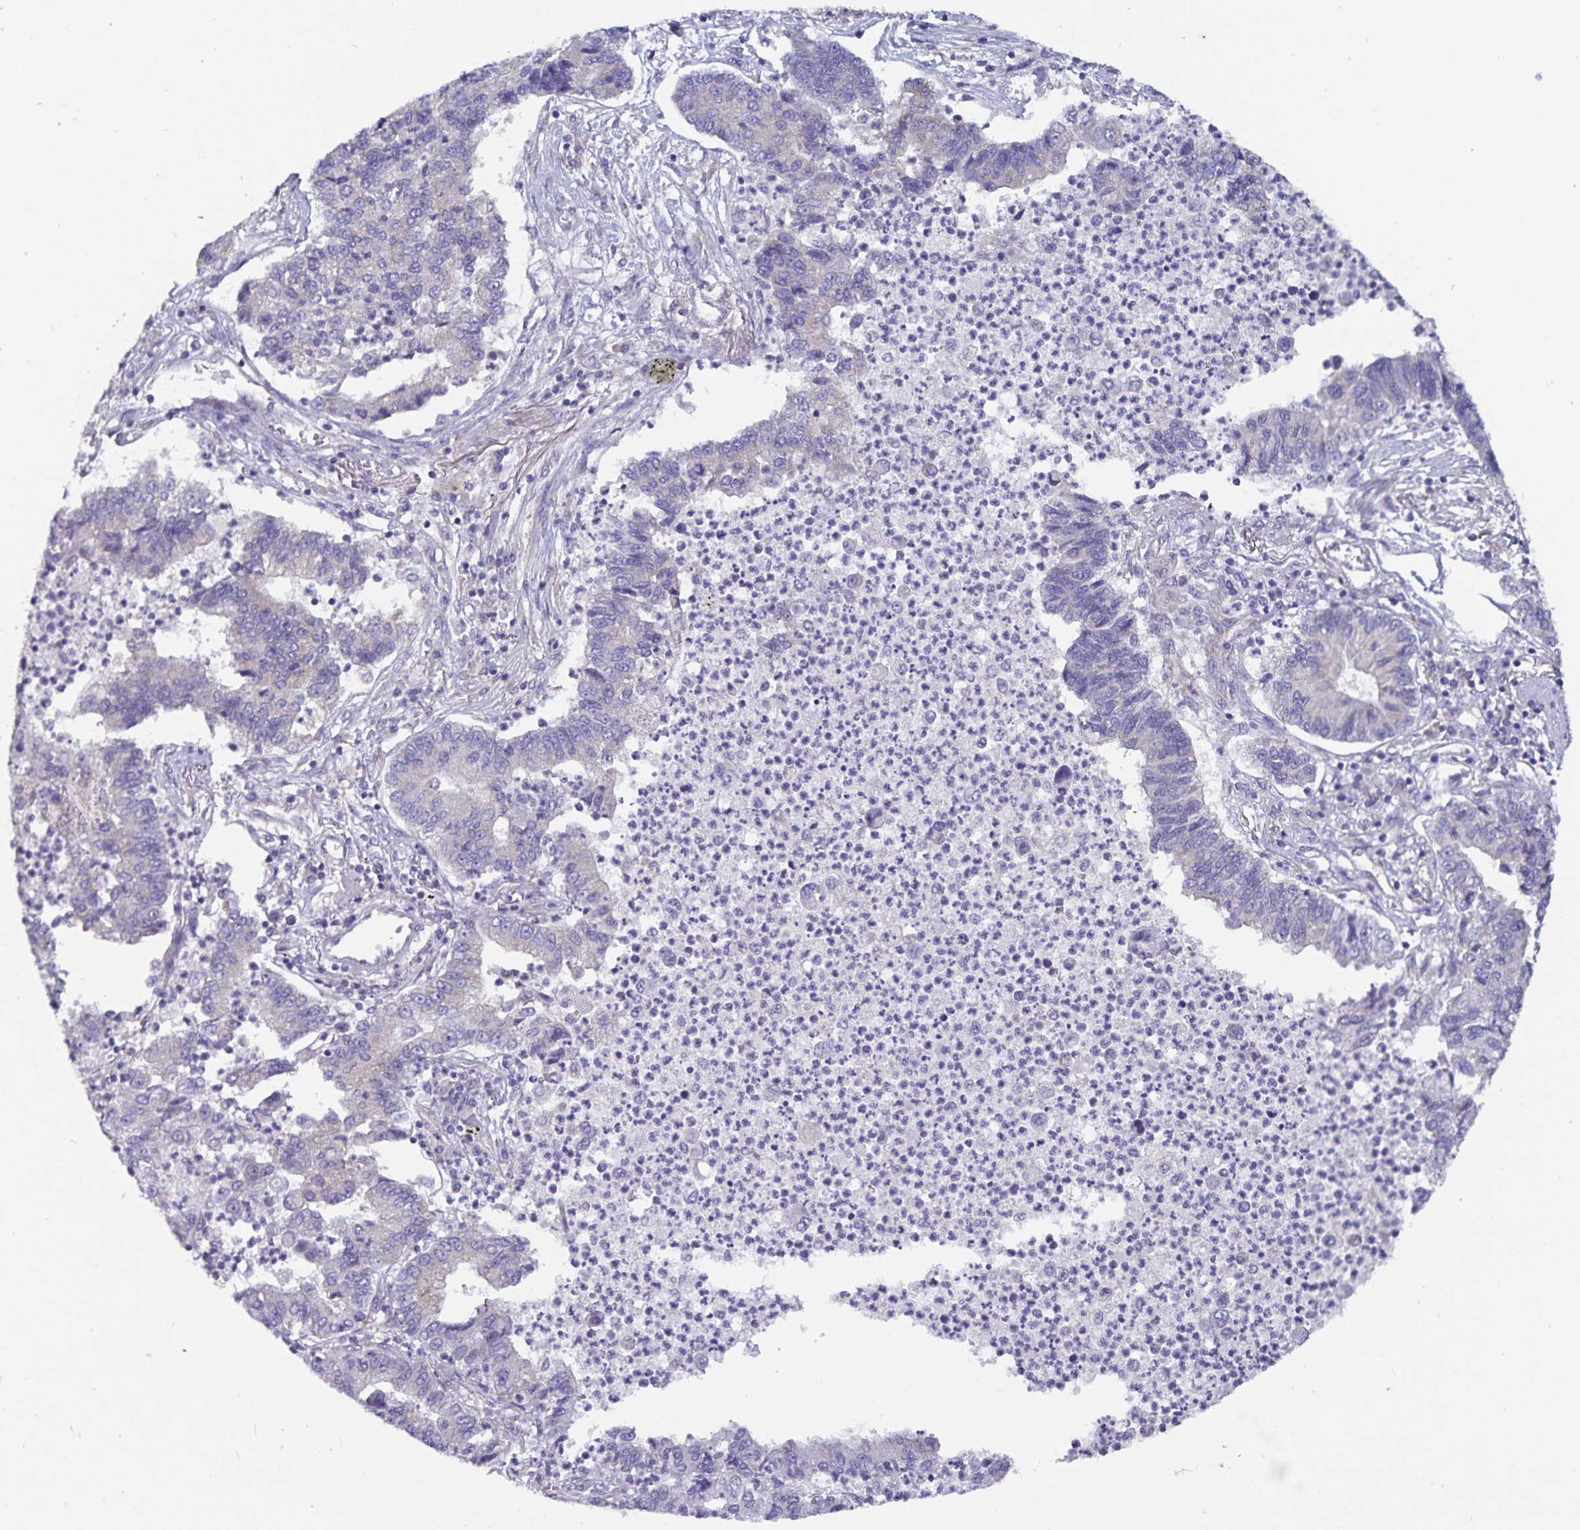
{"staining": {"intensity": "negative", "quantity": "none", "location": "none"}, "tissue": "lung cancer", "cell_type": "Tumor cells", "image_type": "cancer", "snomed": [{"axis": "morphology", "description": "Adenocarcinoma, NOS"}, {"axis": "topography", "description": "Lung"}], "caption": "DAB immunohistochemical staining of human adenocarcinoma (lung) displays no significant positivity in tumor cells.", "gene": "FAM120A", "patient": {"sex": "female", "age": 57}}